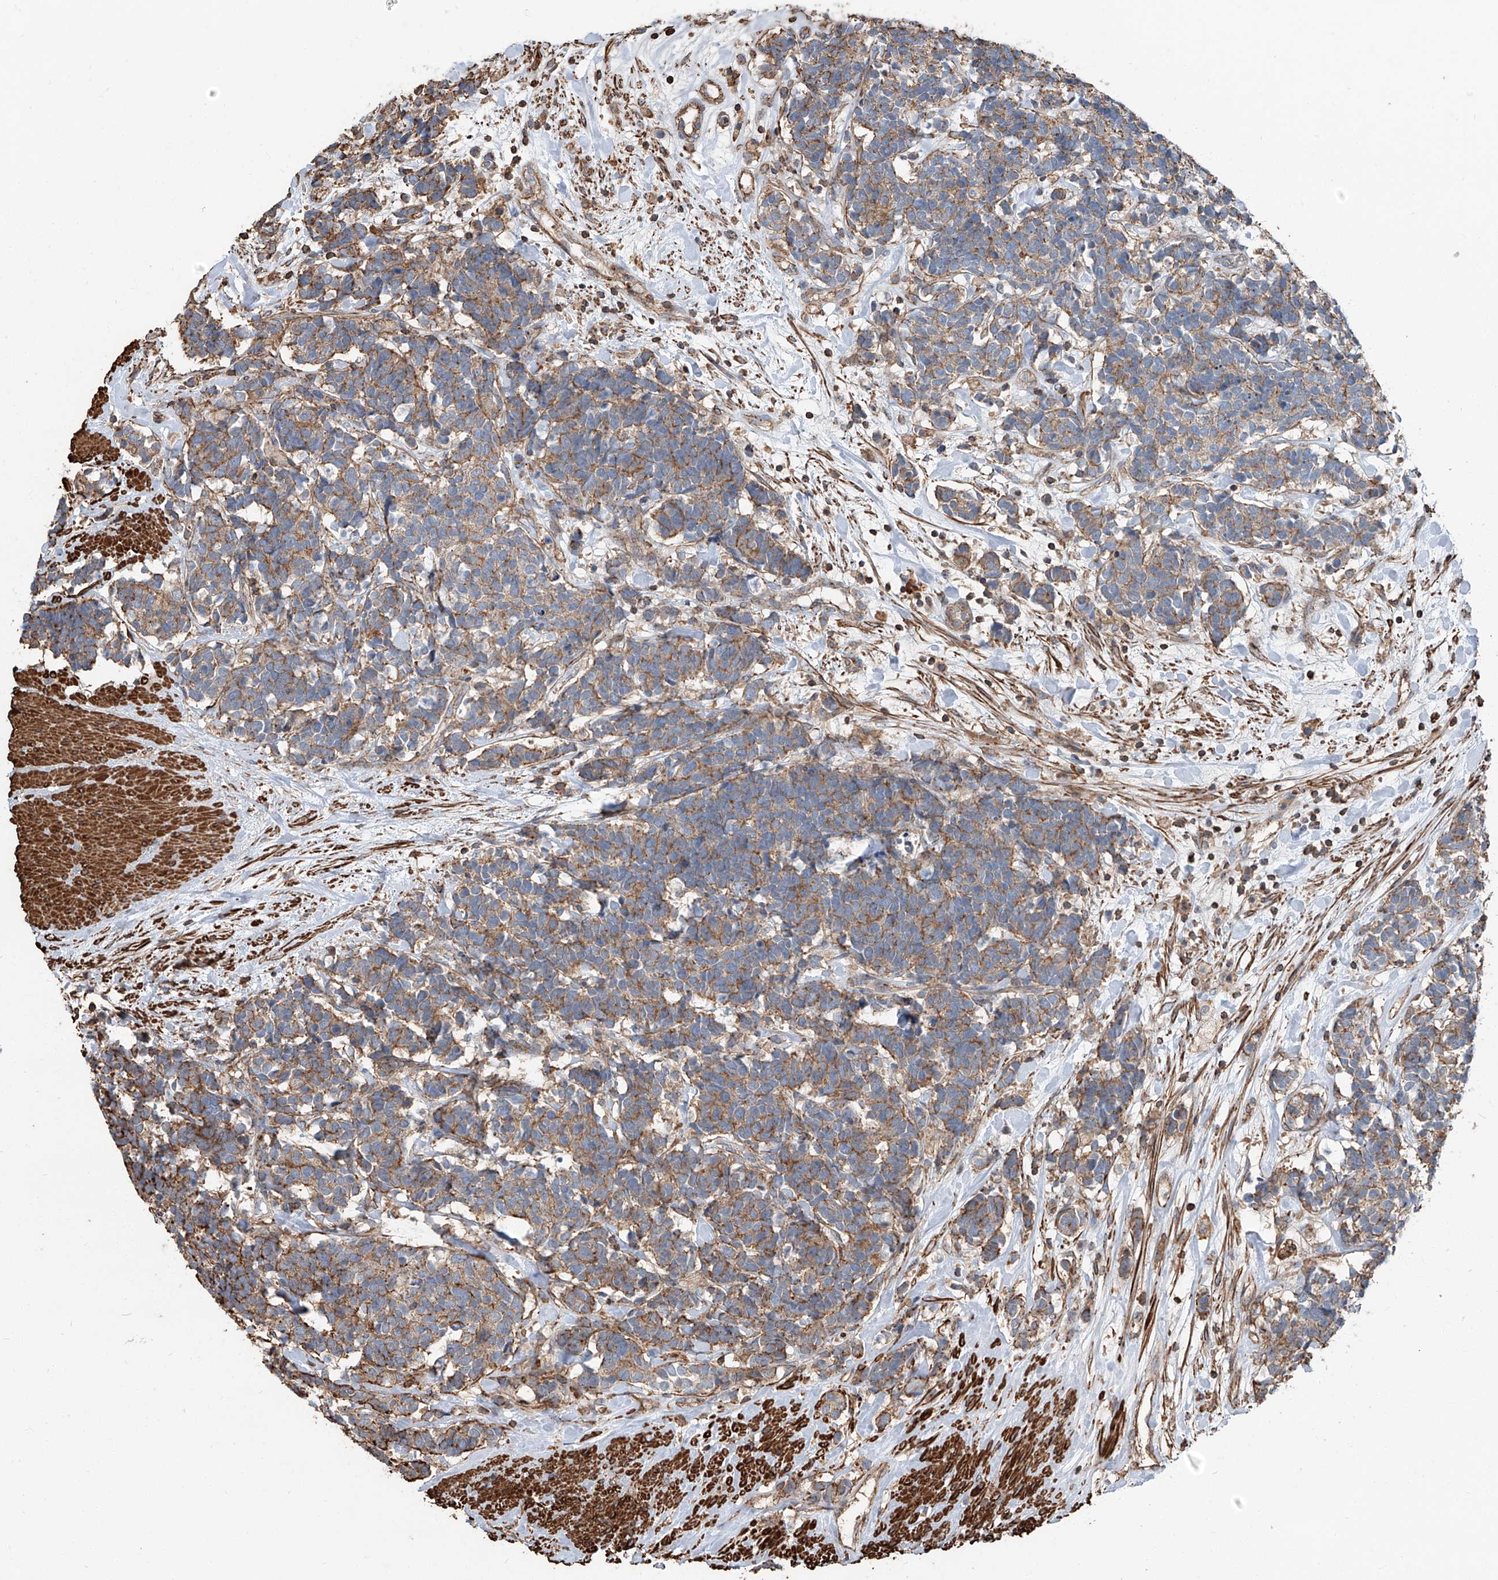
{"staining": {"intensity": "moderate", "quantity": "25%-75%", "location": "cytoplasmic/membranous"}, "tissue": "carcinoid", "cell_type": "Tumor cells", "image_type": "cancer", "snomed": [{"axis": "morphology", "description": "Carcinoma, NOS"}, {"axis": "morphology", "description": "Carcinoid, malignant, NOS"}, {"axis": "topography", "description": "Urinary bladder"}], "caption": "Protein positivity by immunohistochemistry reveals moderate cytoplasmic/membranous positivity in approximately 25%-75% of tumor cells in carcinoid.", "gene": "PIEZO2", "patient": {"sex": "male", "age": 57}}